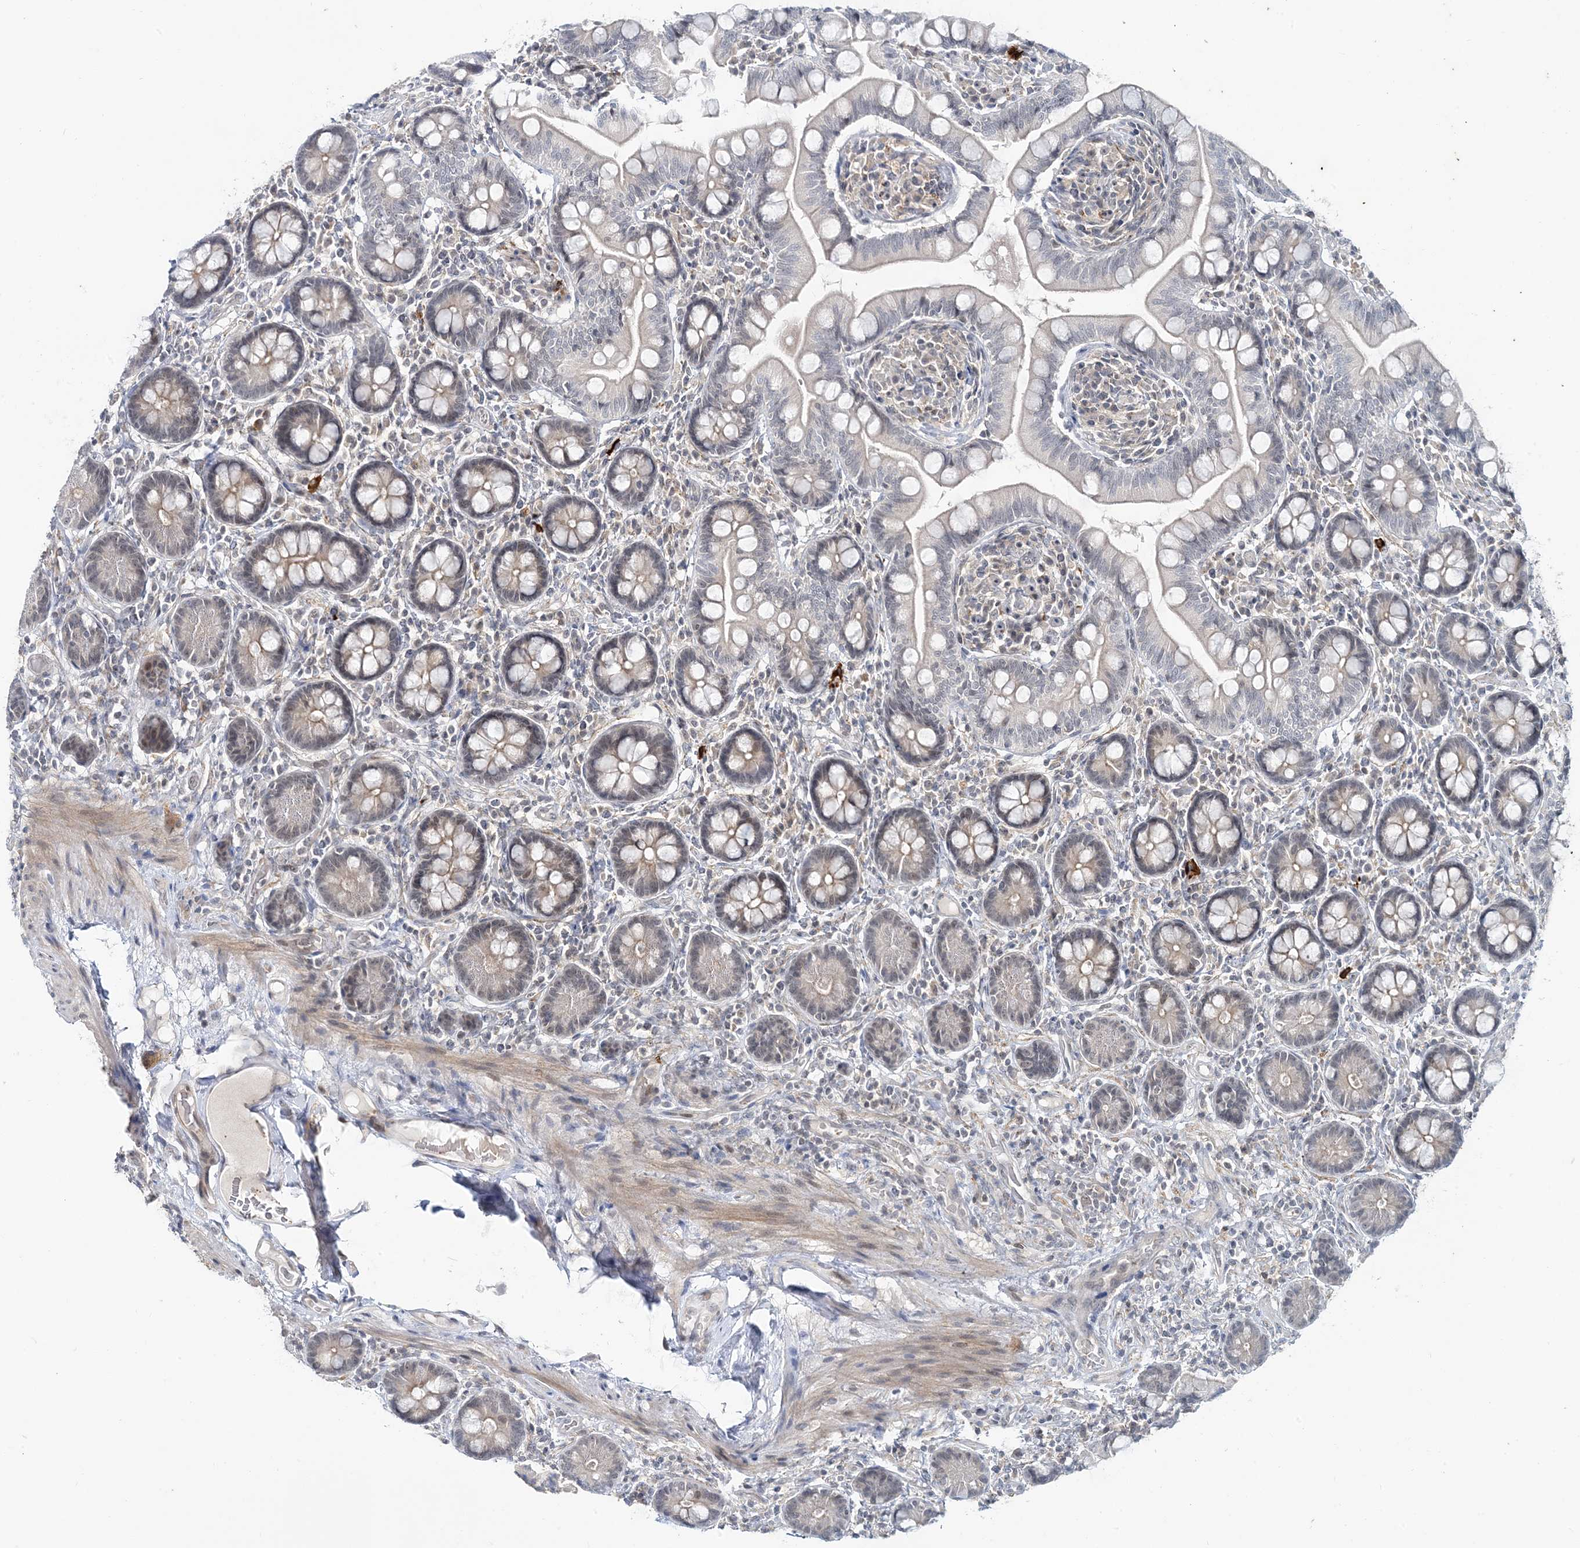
{"staining": {"intensity": "weak", "quantity": "<25%", "location": "cytoplasmic/membranous"}, "tissue": "small intestine", "cell_type": "Glandular cells", "image_type": "normal", "snomed": [{"axis": "morphology", "description": "Normal tissue, NOS"}, {"axis": "topography", "description": "Small intestine"}], "caption": "Protein analysis of normal small intestine reveals no significant positivity in glandular cells.", "gene": "LEXM", "patient": {"sex": "female", "age": 64}}